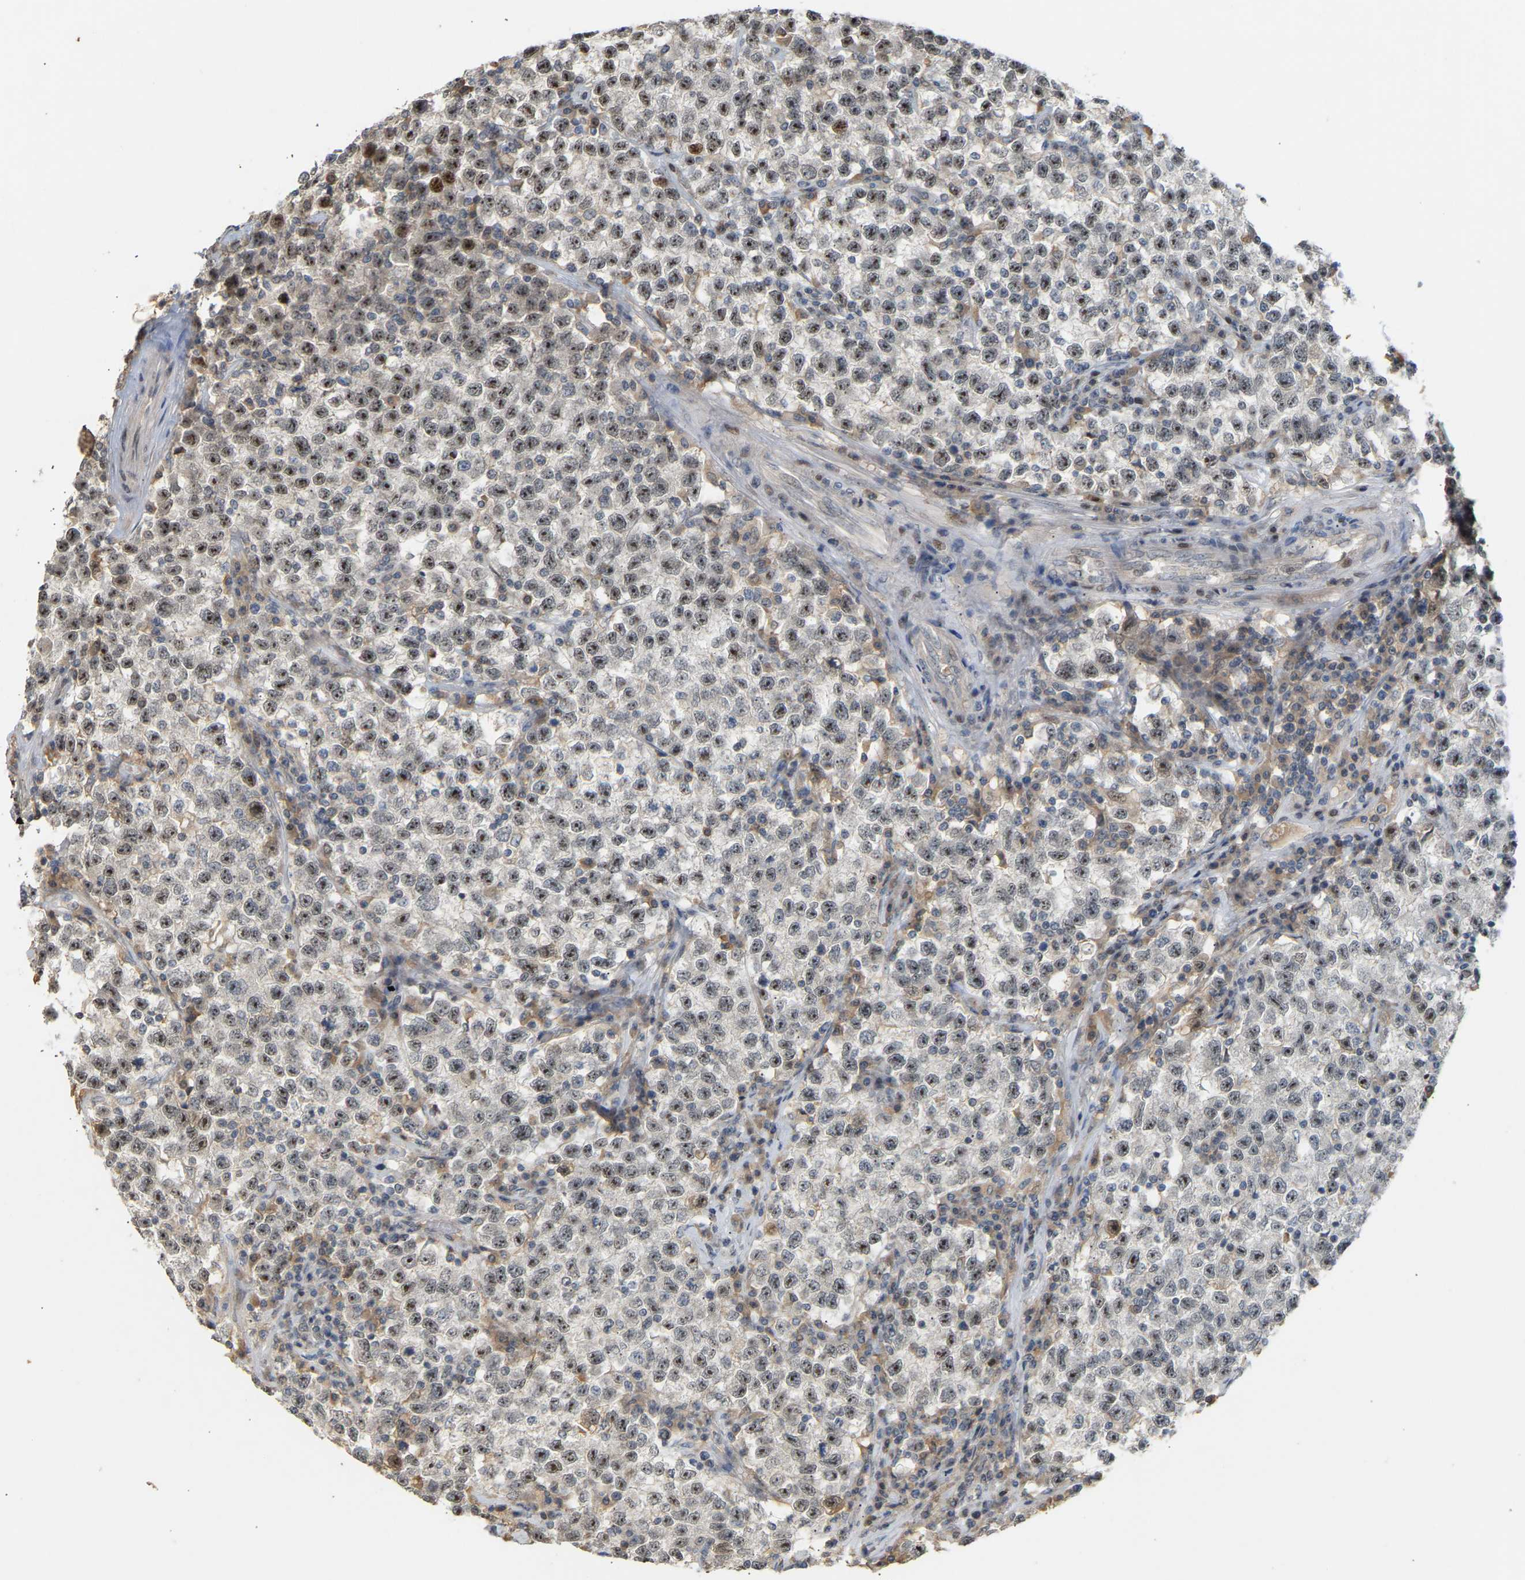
{"staining": {"intensity": "moderate", "quantity": ">75%", "location": "nuclear"}, "tissue": "testis cancer", "cell_type": "Tumor cells", "image_type": "cancer", "snomed": [{"axis": "morphology", "description": "Seminoma, NOS"}, {"axis": "topography", "description": "Testis"}], "caption": "DAB immunohistochemical staining of human testis cancer (seminoma) demonstrates moderate nuclear protein expression in about >75% of tumor cells.", "gene": "PTPN4", "patient": {"sex": "male", "age": 22}}